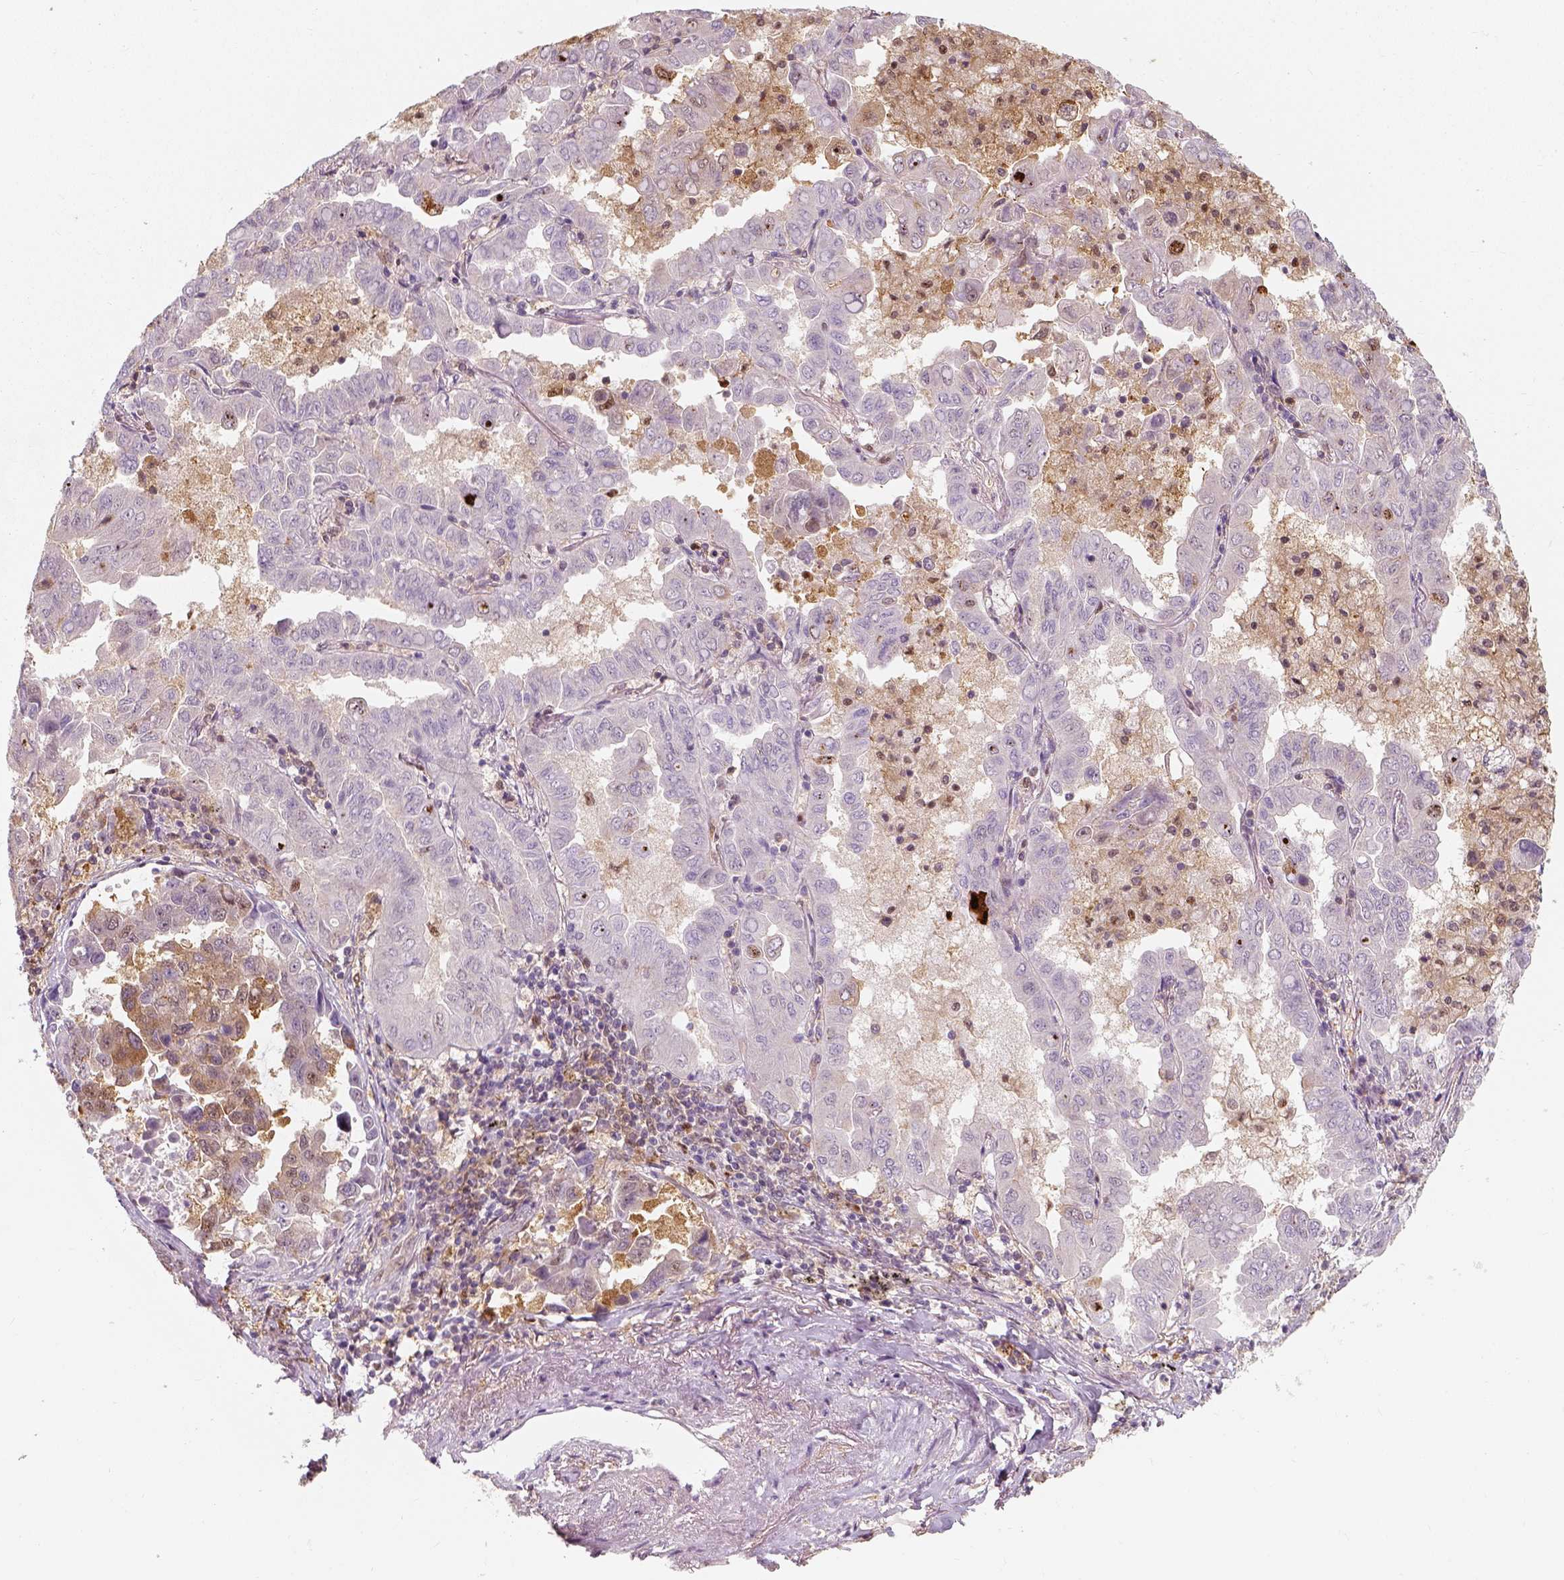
{"staining": {"intensity": "weak", "quantity": "<25%", "location": "nuclear"}, "tissue": "lung cancer", "cell_type": "Tumor cells", "image_type": "cancer", "snomed": [{"axis": "morphology", "description": "Adenocarcinoma, NOS"}, {"axis": "topography", "description": "Lung"}], "caption": "This micrograph is of lung adenocarcinoma stained with immunohistochemistry to label a protein in brown with the nuclei are counter-stained blue. There is no staining in tumor cells. (DAB immunohistochemistry (IHC) with hematoxylin counter stain).", "gene": "SQSTM1", "patient": {"sex": "male", "age": 64}}